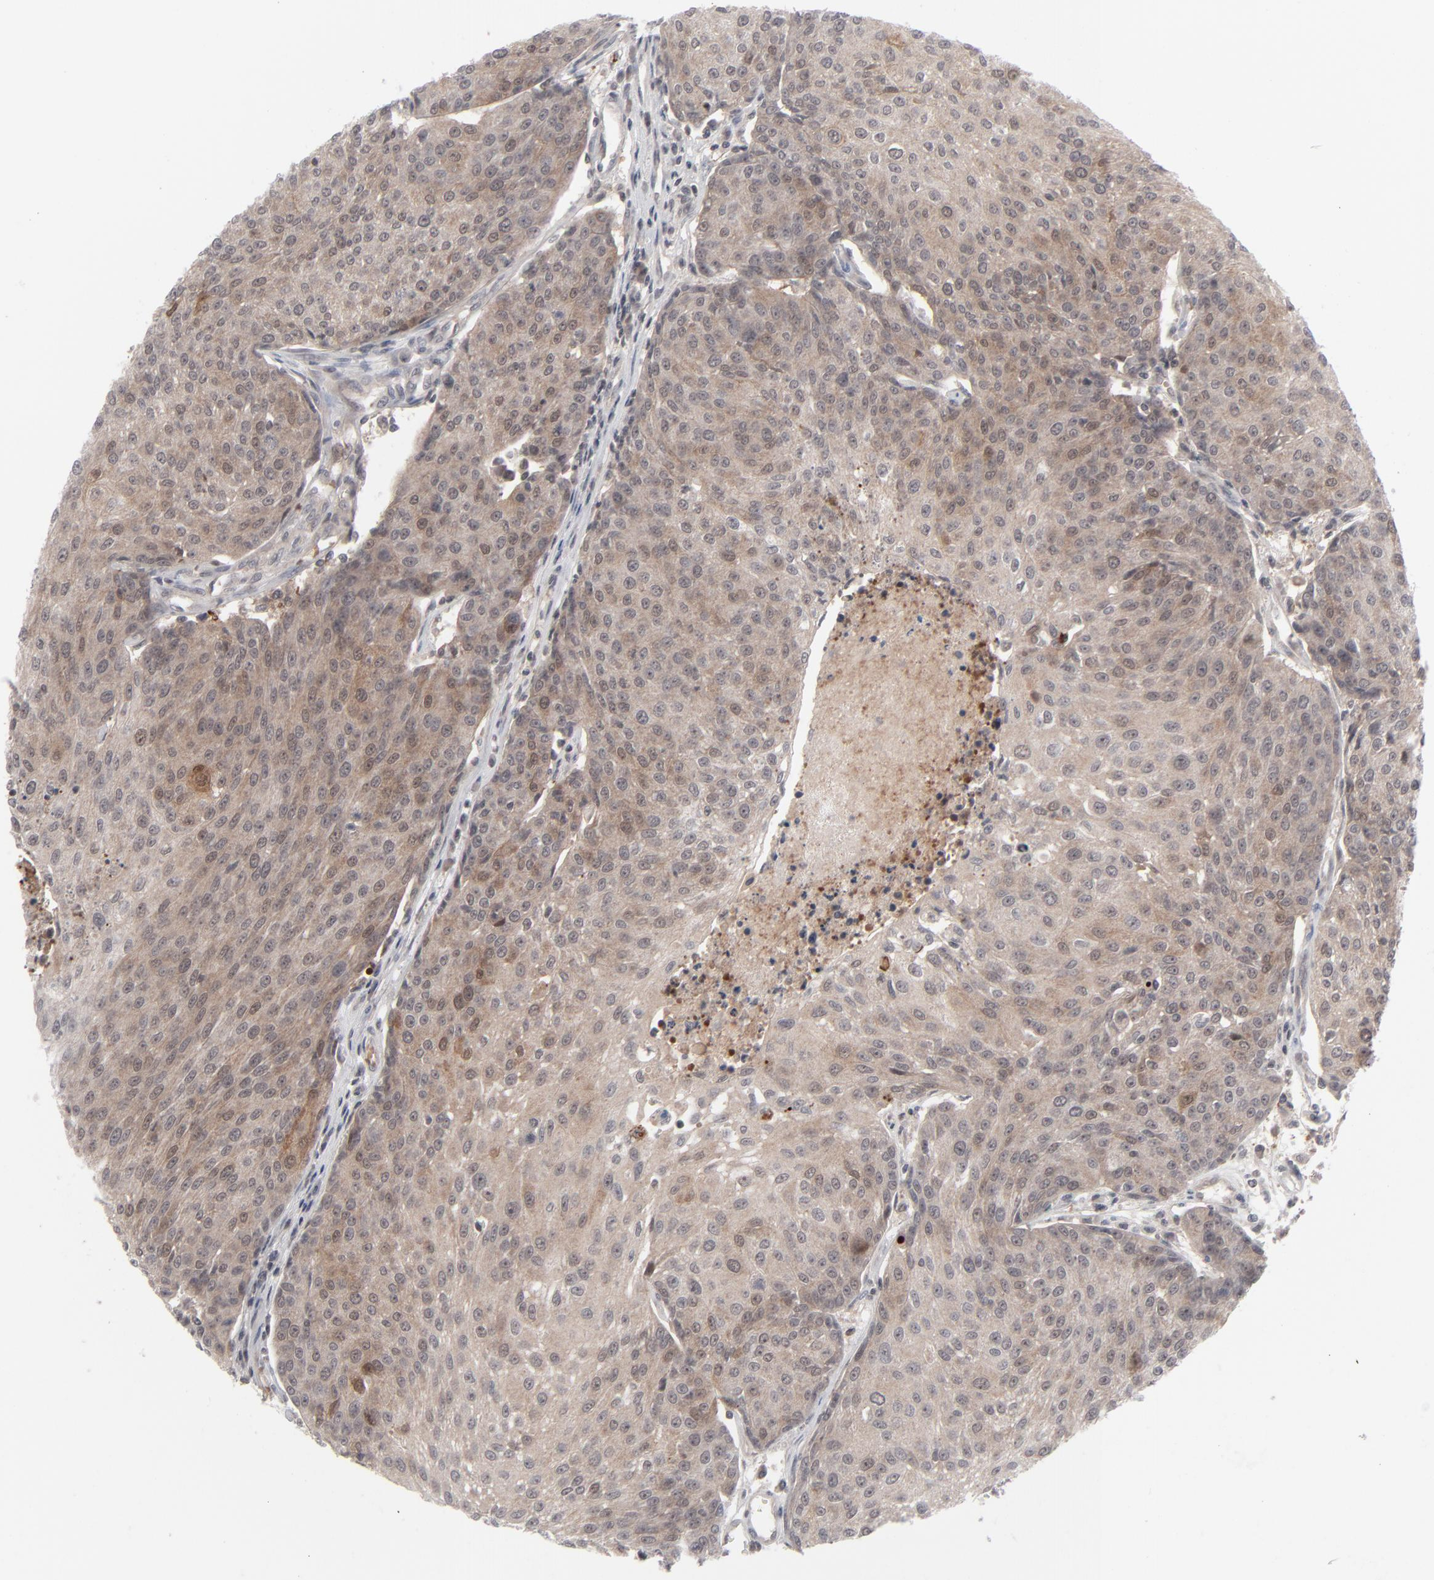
{"staining": {"intensity": "moderate", "quantity": ">75%", "location": "cytoplasmic/membranous"}, "tissue": "urothelial cancer", "cell_type": "Tumor cells", "image_type": "cancer", "snomed": [{"axis": "morphology", "description": "Urothelial carcinoma, High grade"}, {"axis": "topography", "description": "Urinary bladder"}], "caption": "Urothelial cancer stained with a protein marker reveals moderate staining in tumor cells.", "gene": "POF1B", "patient": {"sex": "female", "age": 85}}